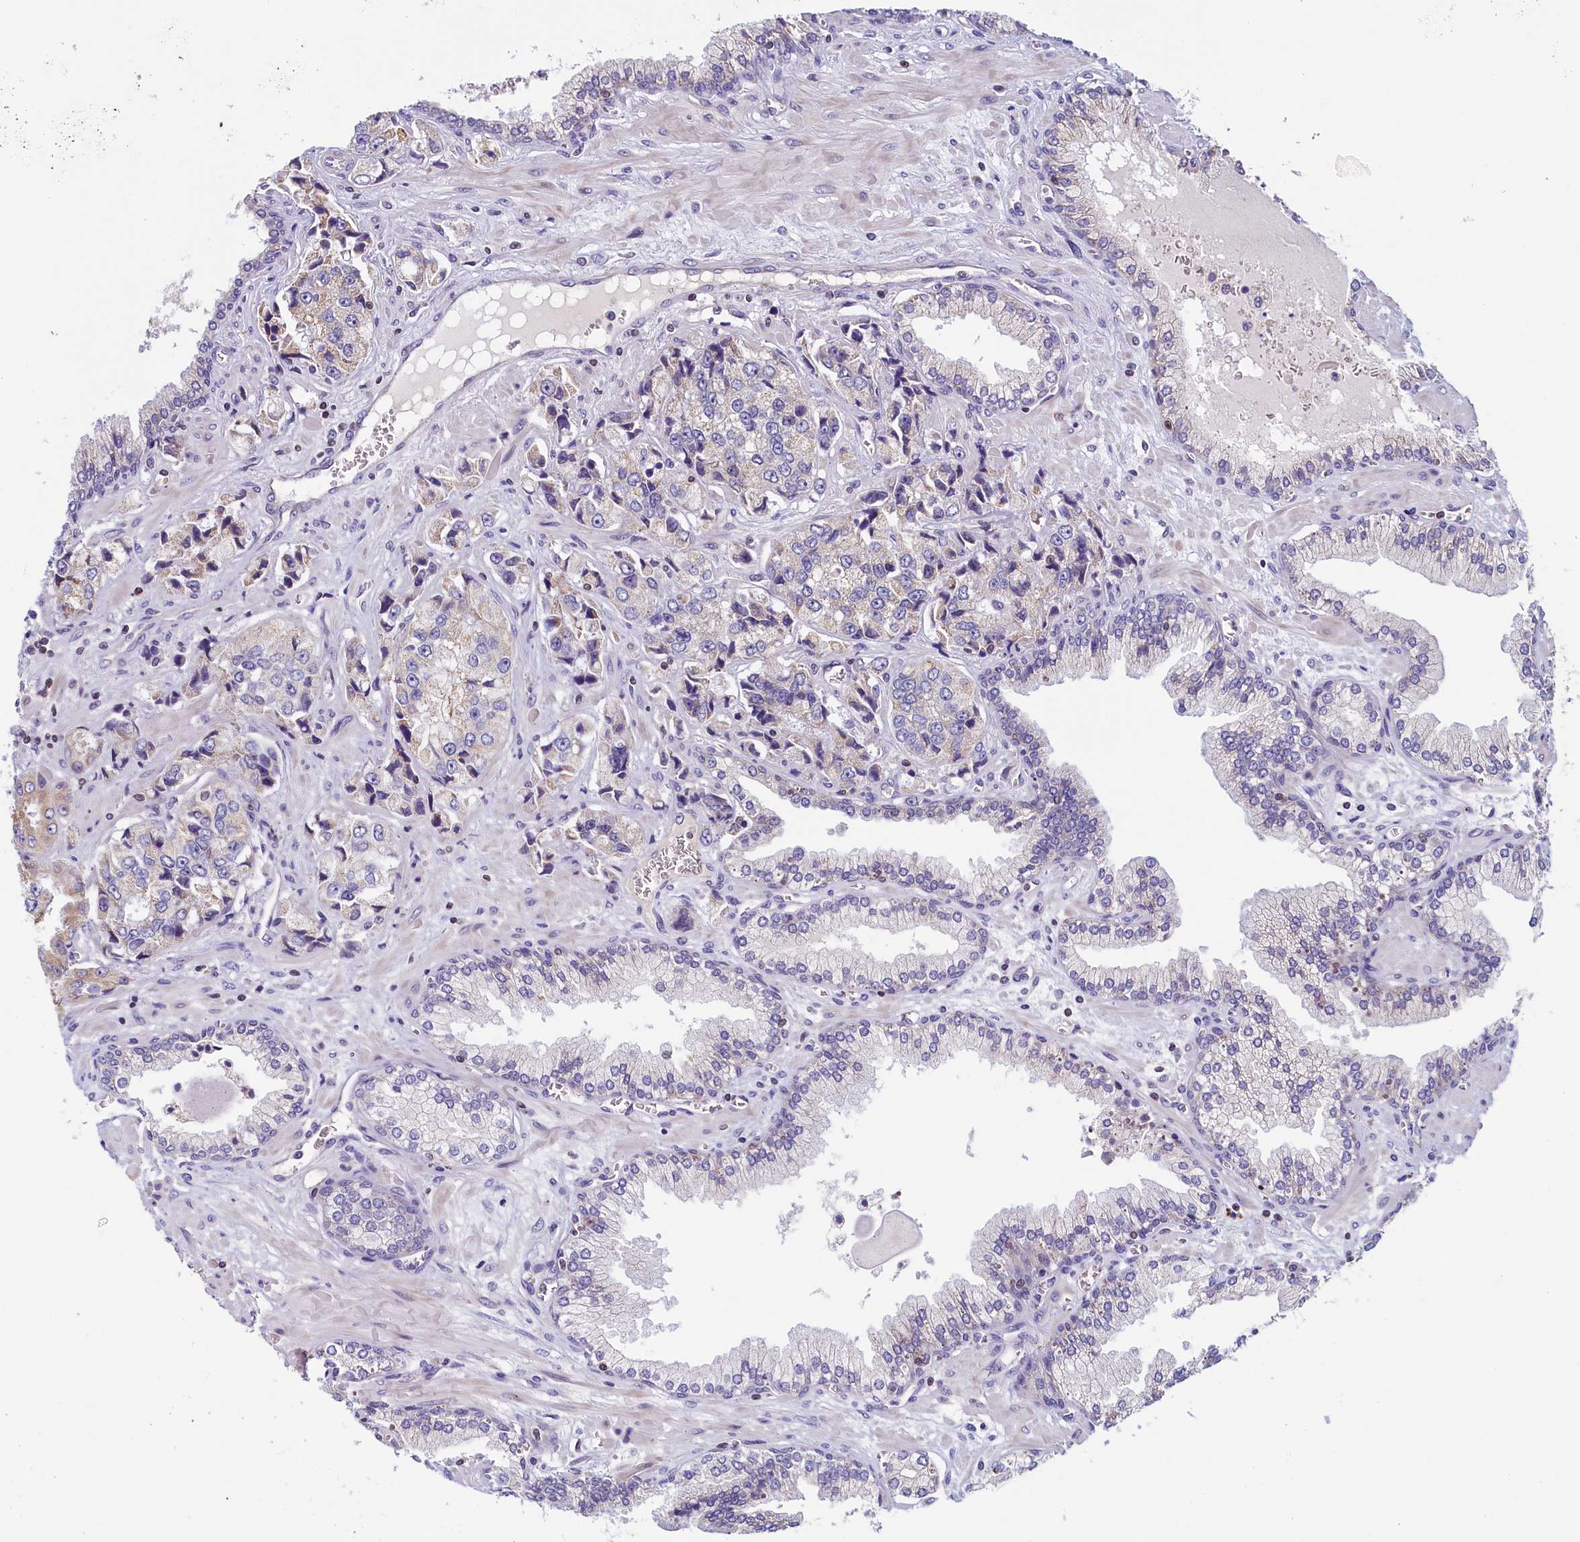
{"staining": {"intensity": "negative", "quantity": "none", "location": "none"}, "tissue": "prostate cancer", "cell_type": "Tumor cells", "image_type": "cancer", "snomed": [{"axis": "morphology", "description": "Adenocarcinoma, High grade"}, {"axis": "topography", "description": "Prostate"}], "caption": "This micrograph is of prostate cancer stained with IHC to label a protein in brown with the nuclei are counter-stained blue. There is no positivity in tumor cells.", "gene": "TRAF3IP3", "patient": {"sex": "male", "age": 74}}